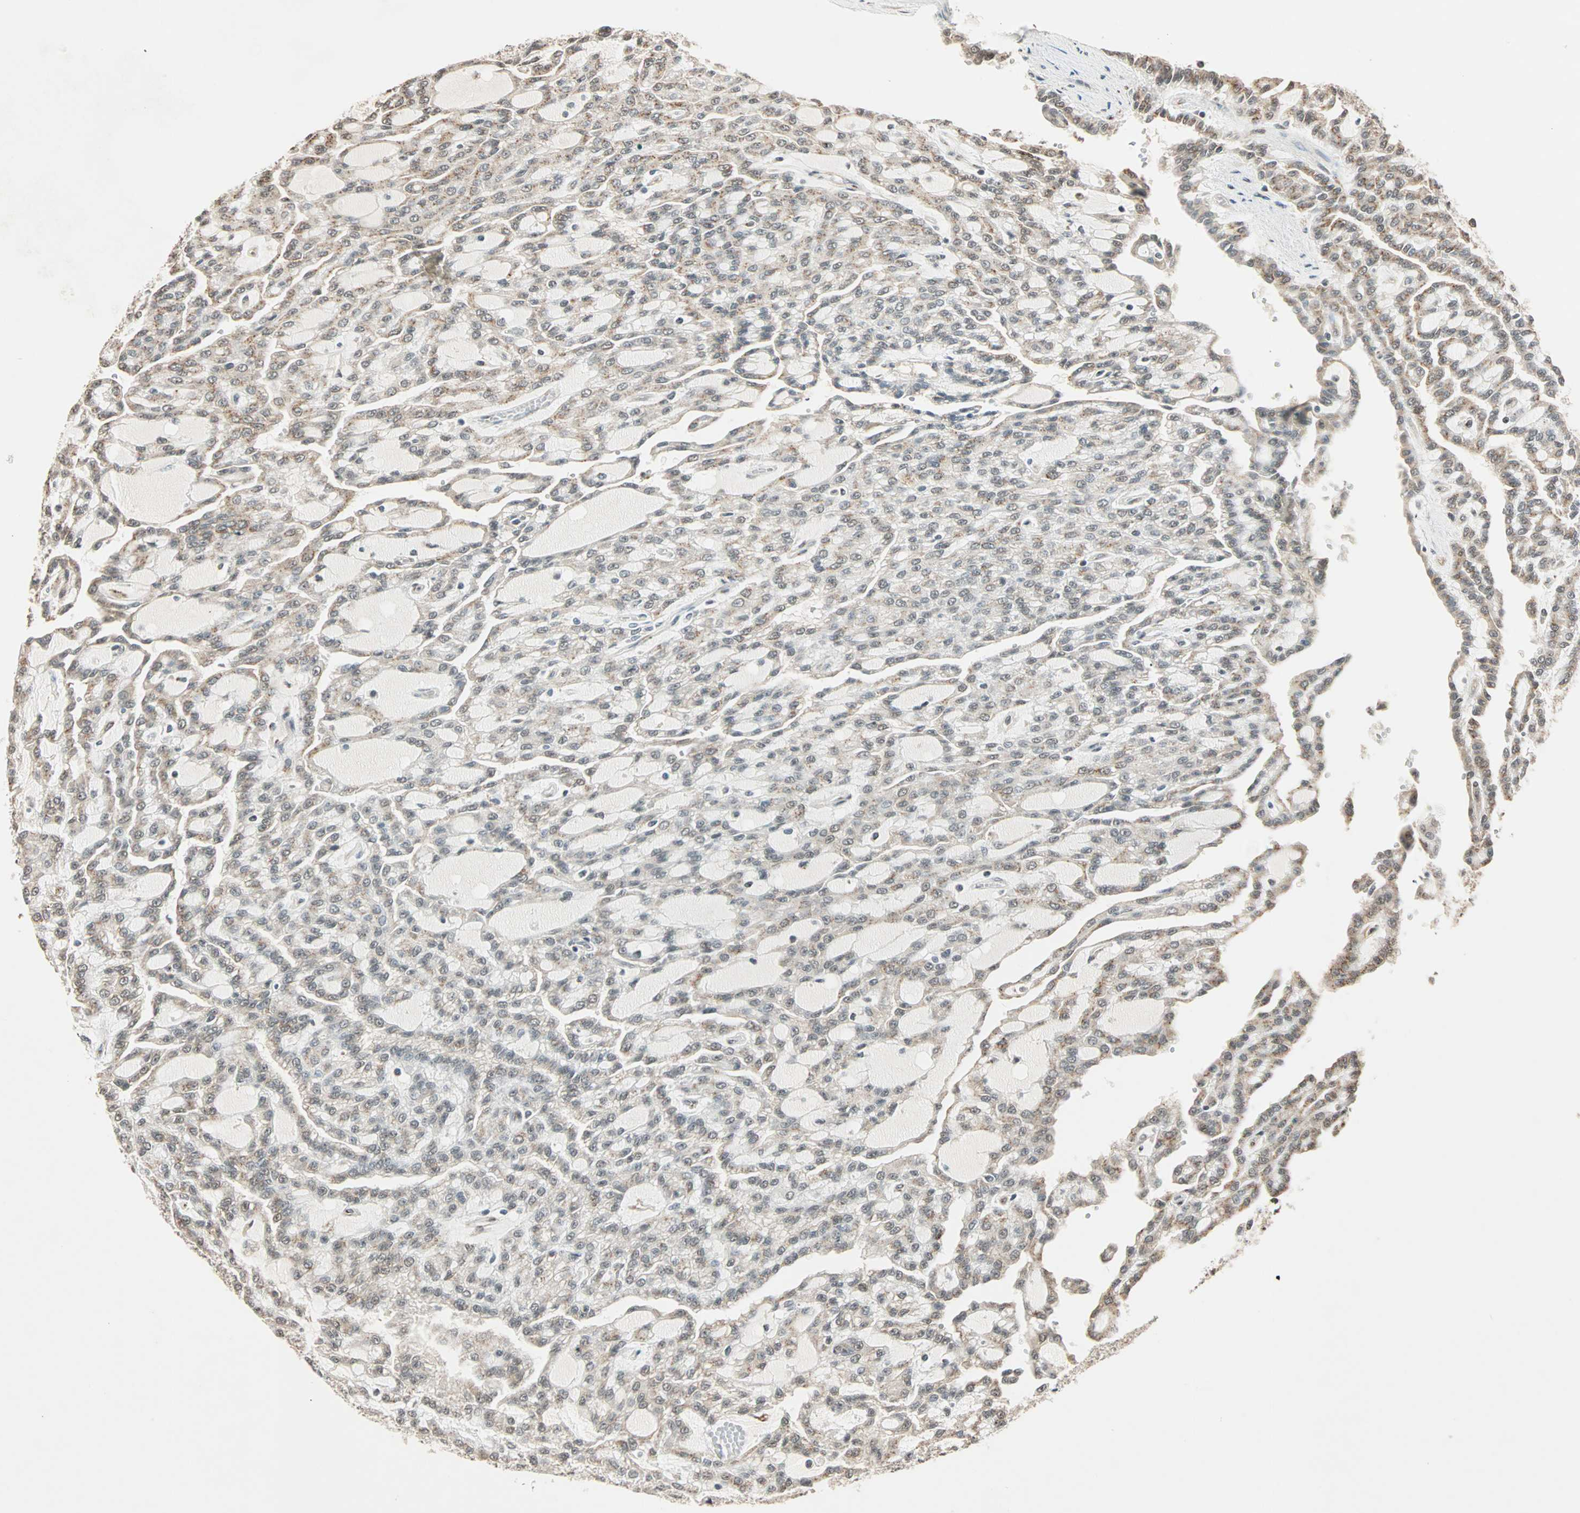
{"staining": {"intensity": "weak", "quantity": "<25%", "location": "cytoplasmic/membranous"}, "tissue": "renal cancer", "cell_type": "Tumor cells", "image_type": "cancer", "snomed": [{"axis": "morphology", "description": "Adenocarcinoma, NOS"}, {"axis": "topography", "description": "Kidney"}], "caption": "This histopathology image is of renal cancer (adenocarcinoma) stained with IHC to label a protein in brown with the nuclei are counter-stained blue. There is no expression in tumor cells.", "gene": "PRDM2", "patient": {"sex": "male", "age": 63}}